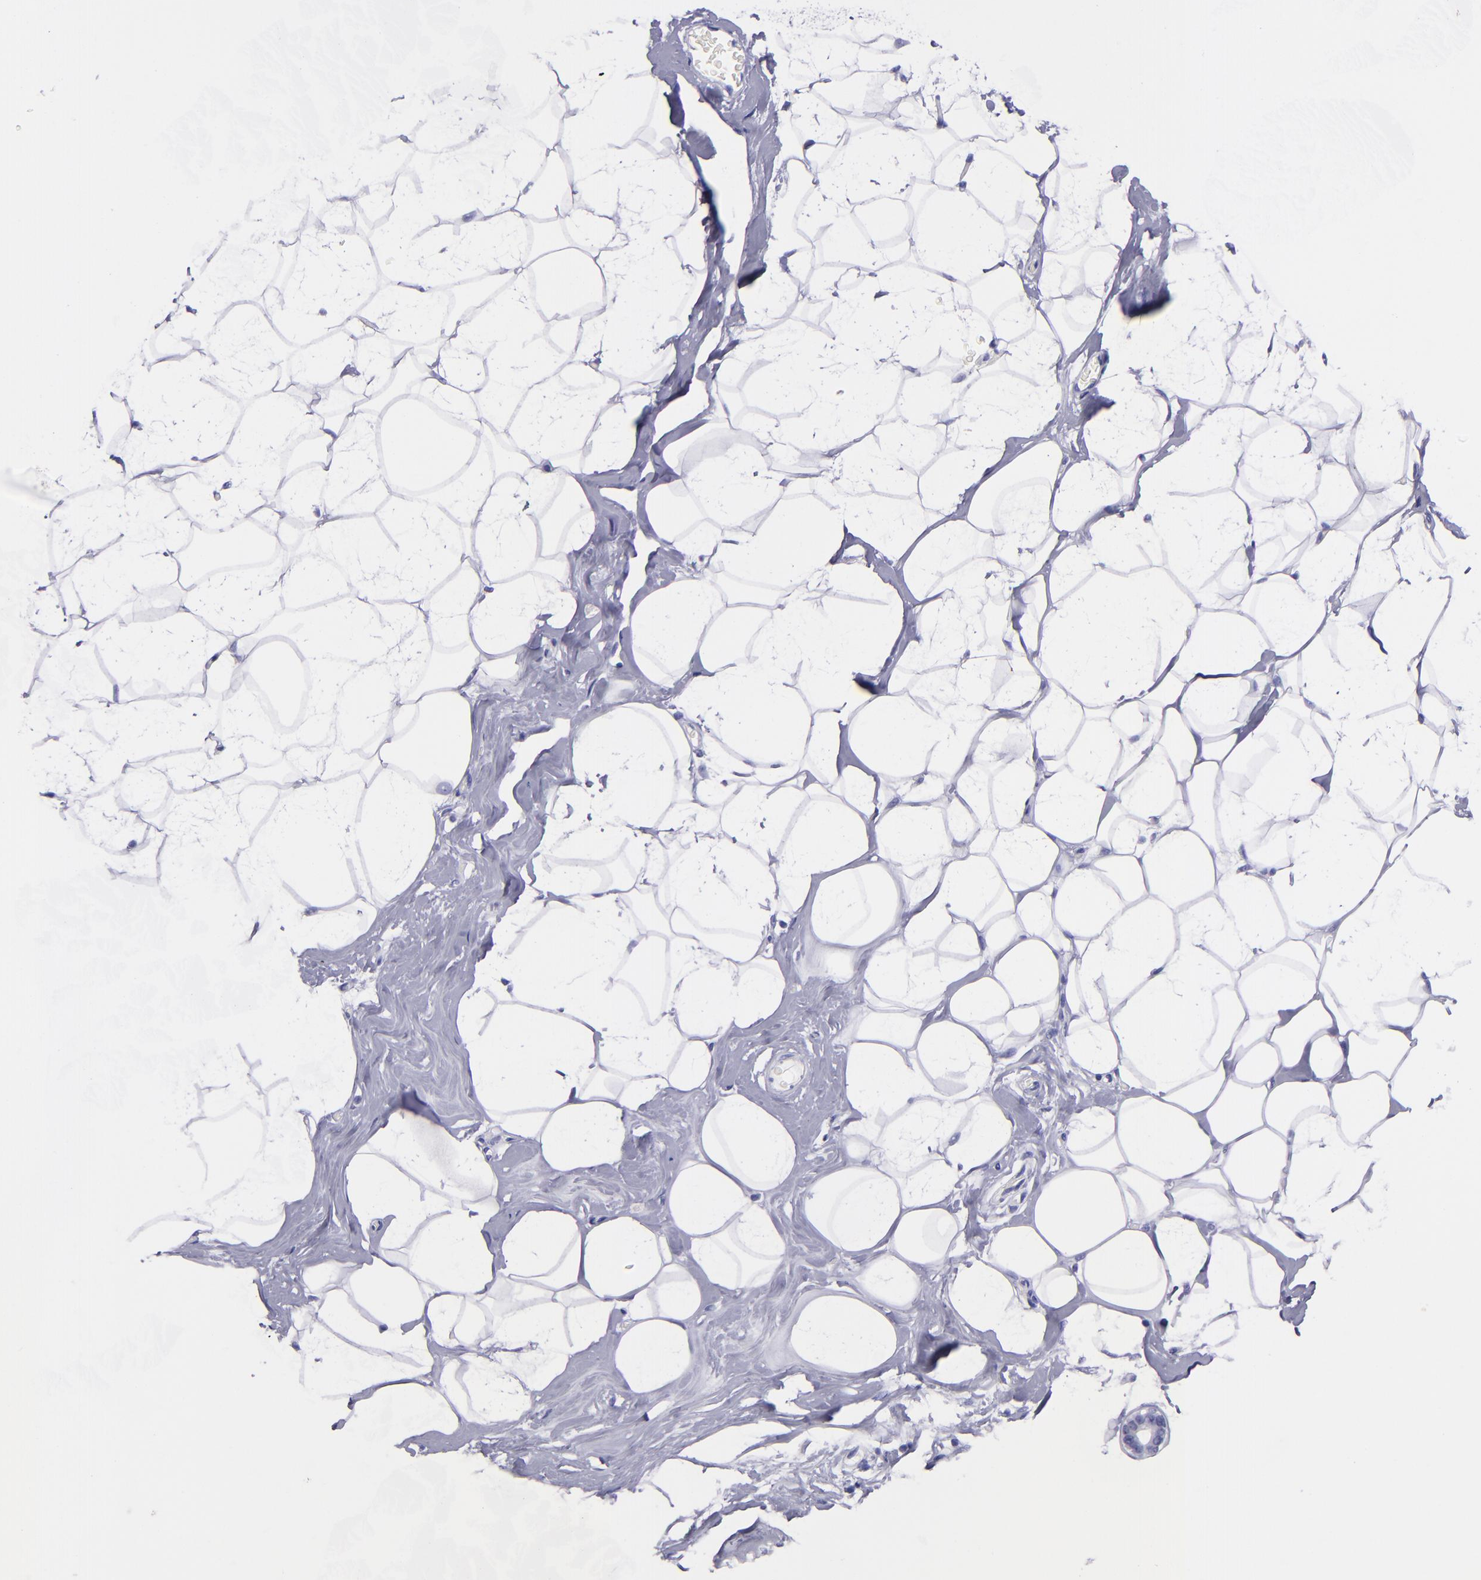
{"staining": {"intensity": "negative", "quantity": "none", "location": "none"}, "tissue": "breast", "cell_type": "Adipocytes", "image_type": "normal", "snomed": [{"axis": "morphology", "description": "Normal tissue, NOS"}, {"axis": "morphology", "description": "Fibrosis, NOS"}, {"axis": "topography", "description": "Breast"}], "caption": "Adipocytes show no significant positivity in benign breast. (Brightfield microscopy of DAB IHC at high magnification).", "gene": "TNNT3", "patient": {"sex": "female", "age": 39}}